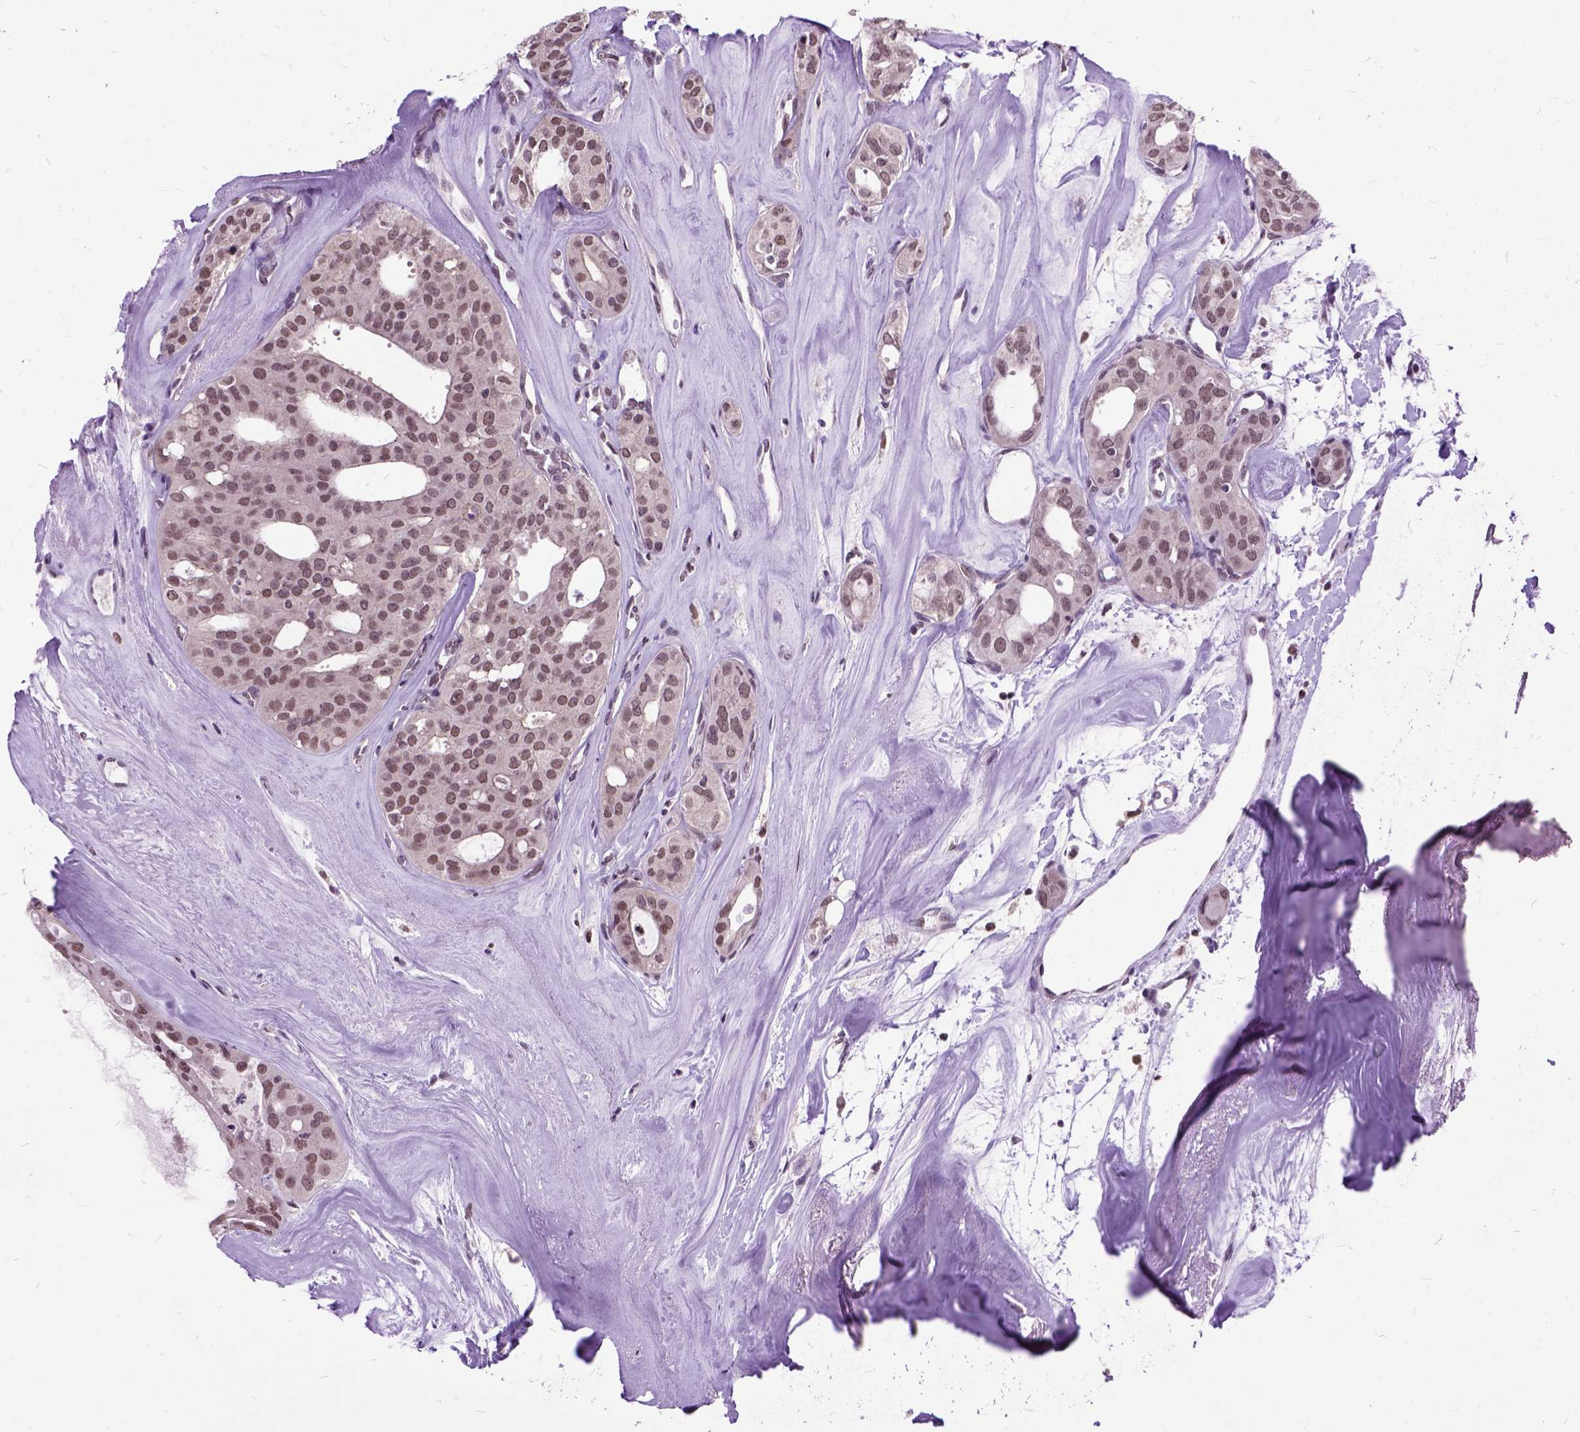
{"staining": {"intensity": "moderate", "quantity": ">75%", "location": "nuclear"}, "tissue": "thyroid cancer", "cell_type": "Tumor cells", "image_type": "cancer", "snomed": [{"axis": "morphology", "description": "Follicular adenoma carcinoma, NOS"}, {"axis": "topography", "description": "Thyroid gland"}], "caption": "Follicular adenoma carcinoma (thyroid) was stained to show a protein in brown. There is medium levels of moderate nuclear expression in about >75% of tumor cells.", "gene": "ORC5", "patient": {"sex": "male", "age": 75}}